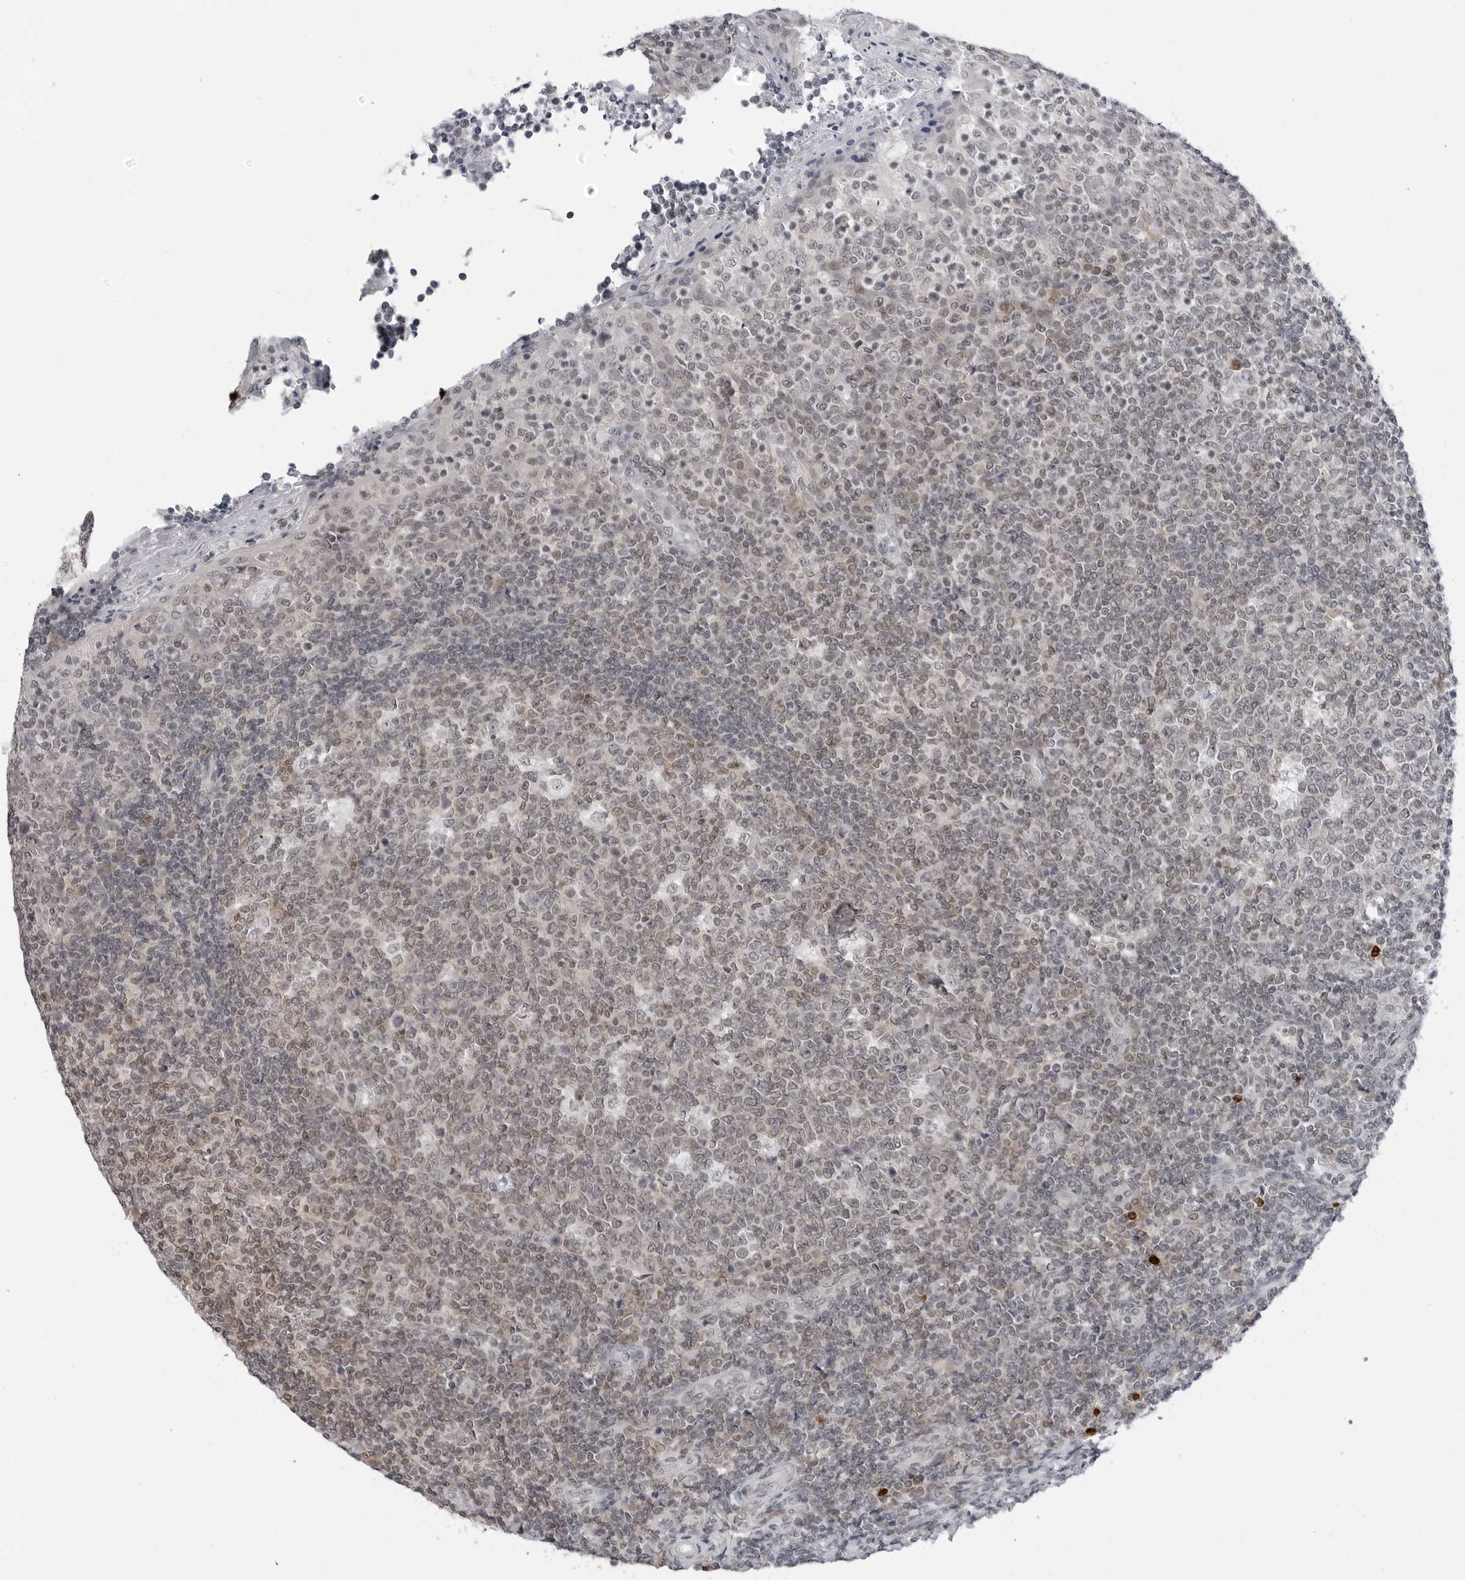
{"staining": {"intensity": "weak", "quantity": "25%-75%", "location": "nuclear"}, "tissue": "tonsil", "cell_type": "Germinal center cells", "image_type": "normal", "snomed": [{"axis": "morphology", "description": "Normal tissue, NOS"}, {"axis": "topography", "description": "Tonsil"}], "caption": "Immunohistochemical staining of normal tonsil reveals 25%-75% levels of weak nuclear protein positivity in approximately 25%-75% of germinal center cells. (IHC, brightfield microscopy, high magnification).", "gene": "PPP2R5C", "patient": {"sex": "female", "age": 19}}